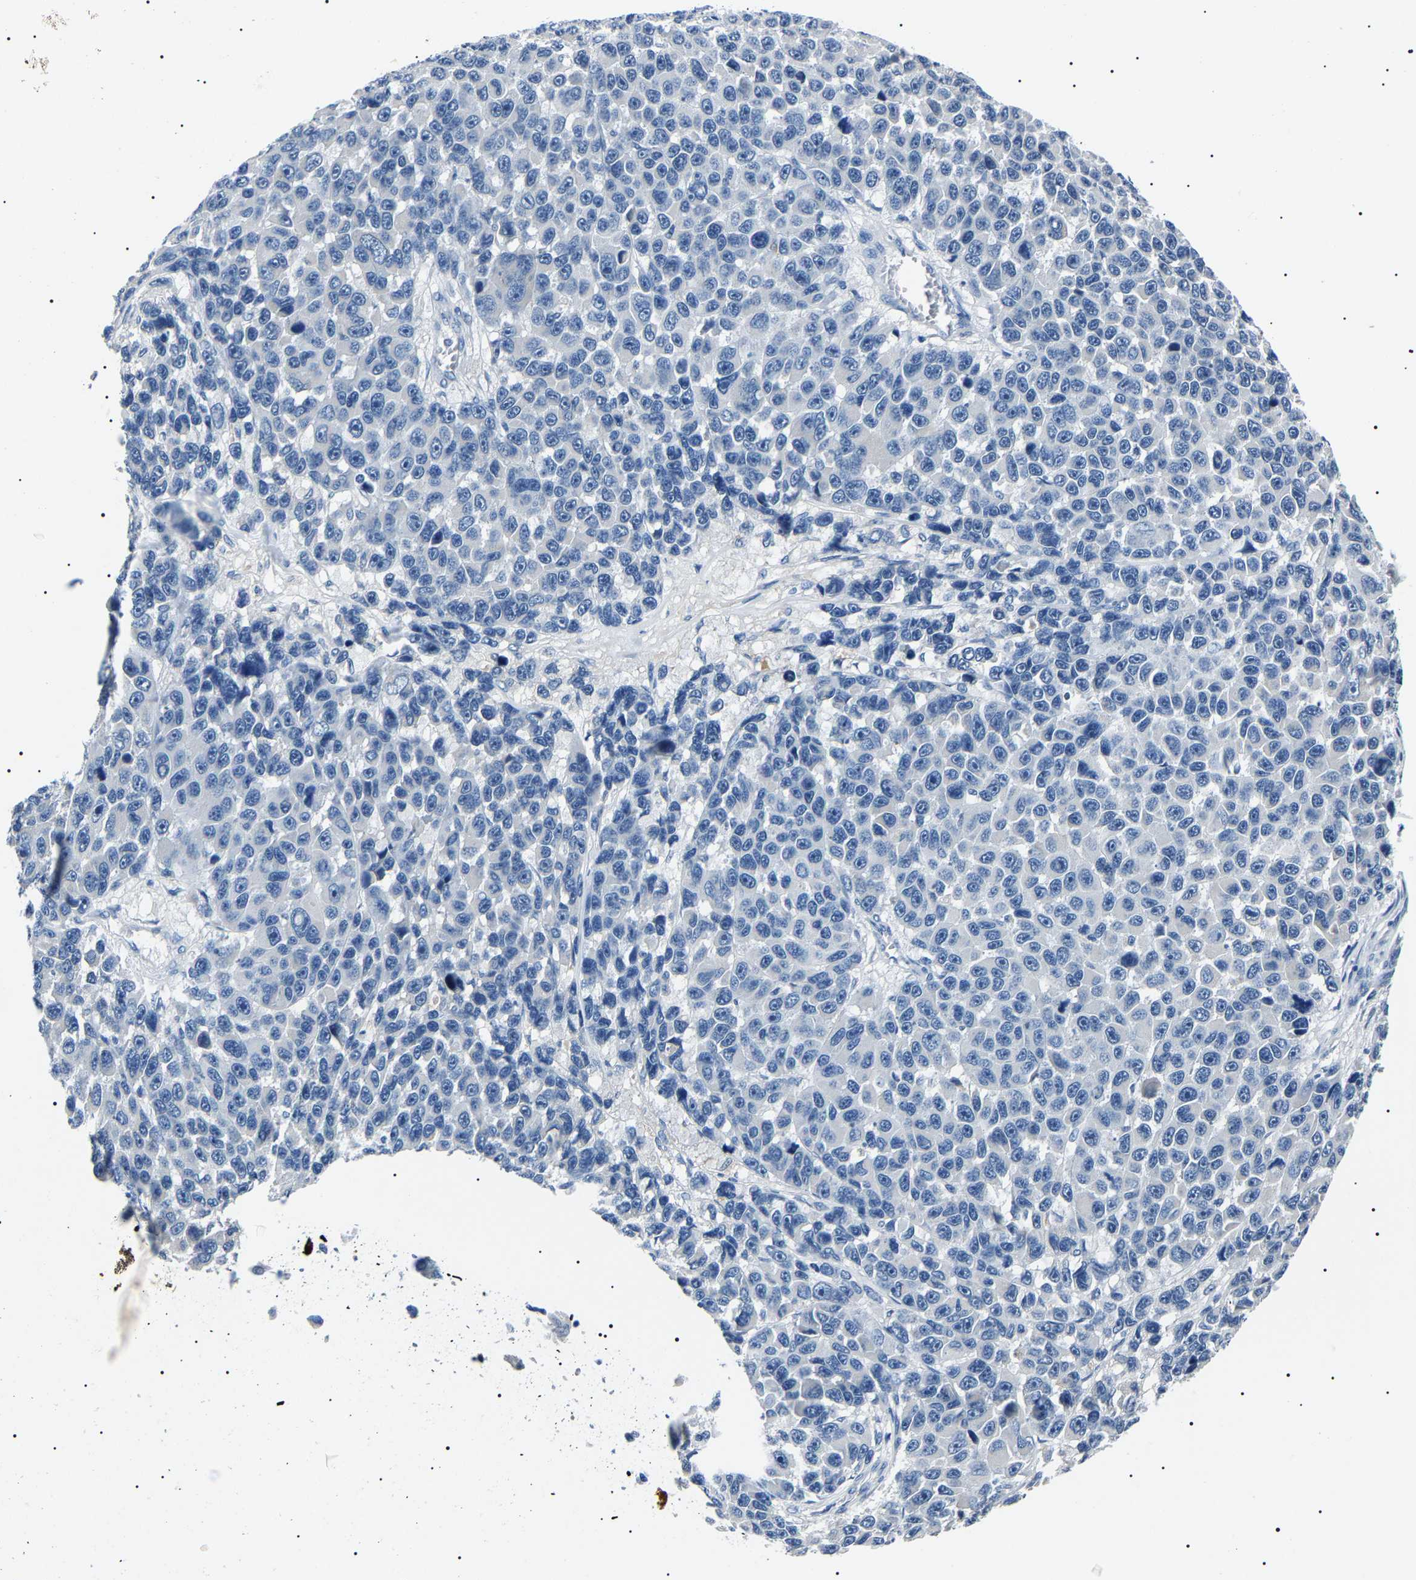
{"staining": {"intensity": "negative", "quantity": "none", "location": "none"}, "tissue": "melanoma", "cell_type": "Tumor cells", "image_type": "cancer", "snomed": [{"axis": "morphology", "description": "Malignant melanoma, NOS"}, {"axis": "topography", "description": "Skin"}], "caption": "Histopathology image shows no significant protein staining in tumor cells of malignant melanoma.", "gene": "KLK15", "patient": {"sex": "male", "age": 53}}